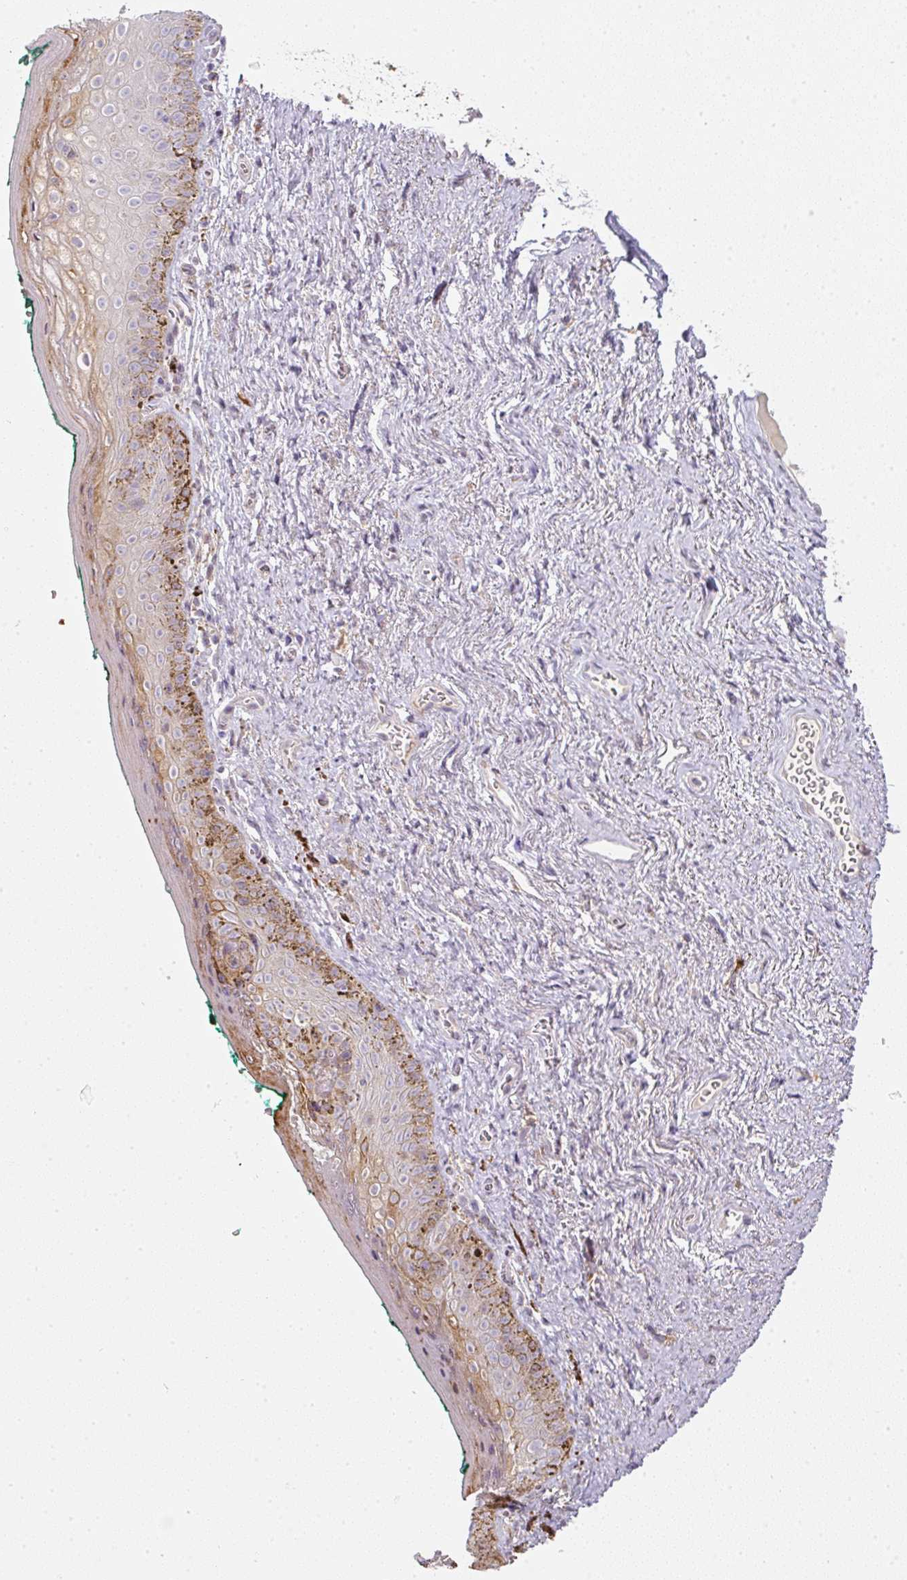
{"staining": {"intensity": "moderate", "quantity": "25%-75%", "location": "cytoplasmic/membranous"}, "tissue": "vagina", "cell_type": "Squamous epithelial cells", "image_type": "normal", "snomed": [{"axis": "morphology", "description": "Normal tissue, NOS"}, {"axis": "topography", "description": "Vulva"}, {"axis": "topography", "description": "Vagina"}, {"axis": "topography", "description": "Peripheral nerve tissue"}], "caption": "Moderate cytoplasmic/membranous positivity for a protein is identified in about 25%-75% of squamous epithelial cells of unremarkable vagina using immunohistochemistry.", "gene": "MORN4", "patient": {"sex": "female", "age": 66}}